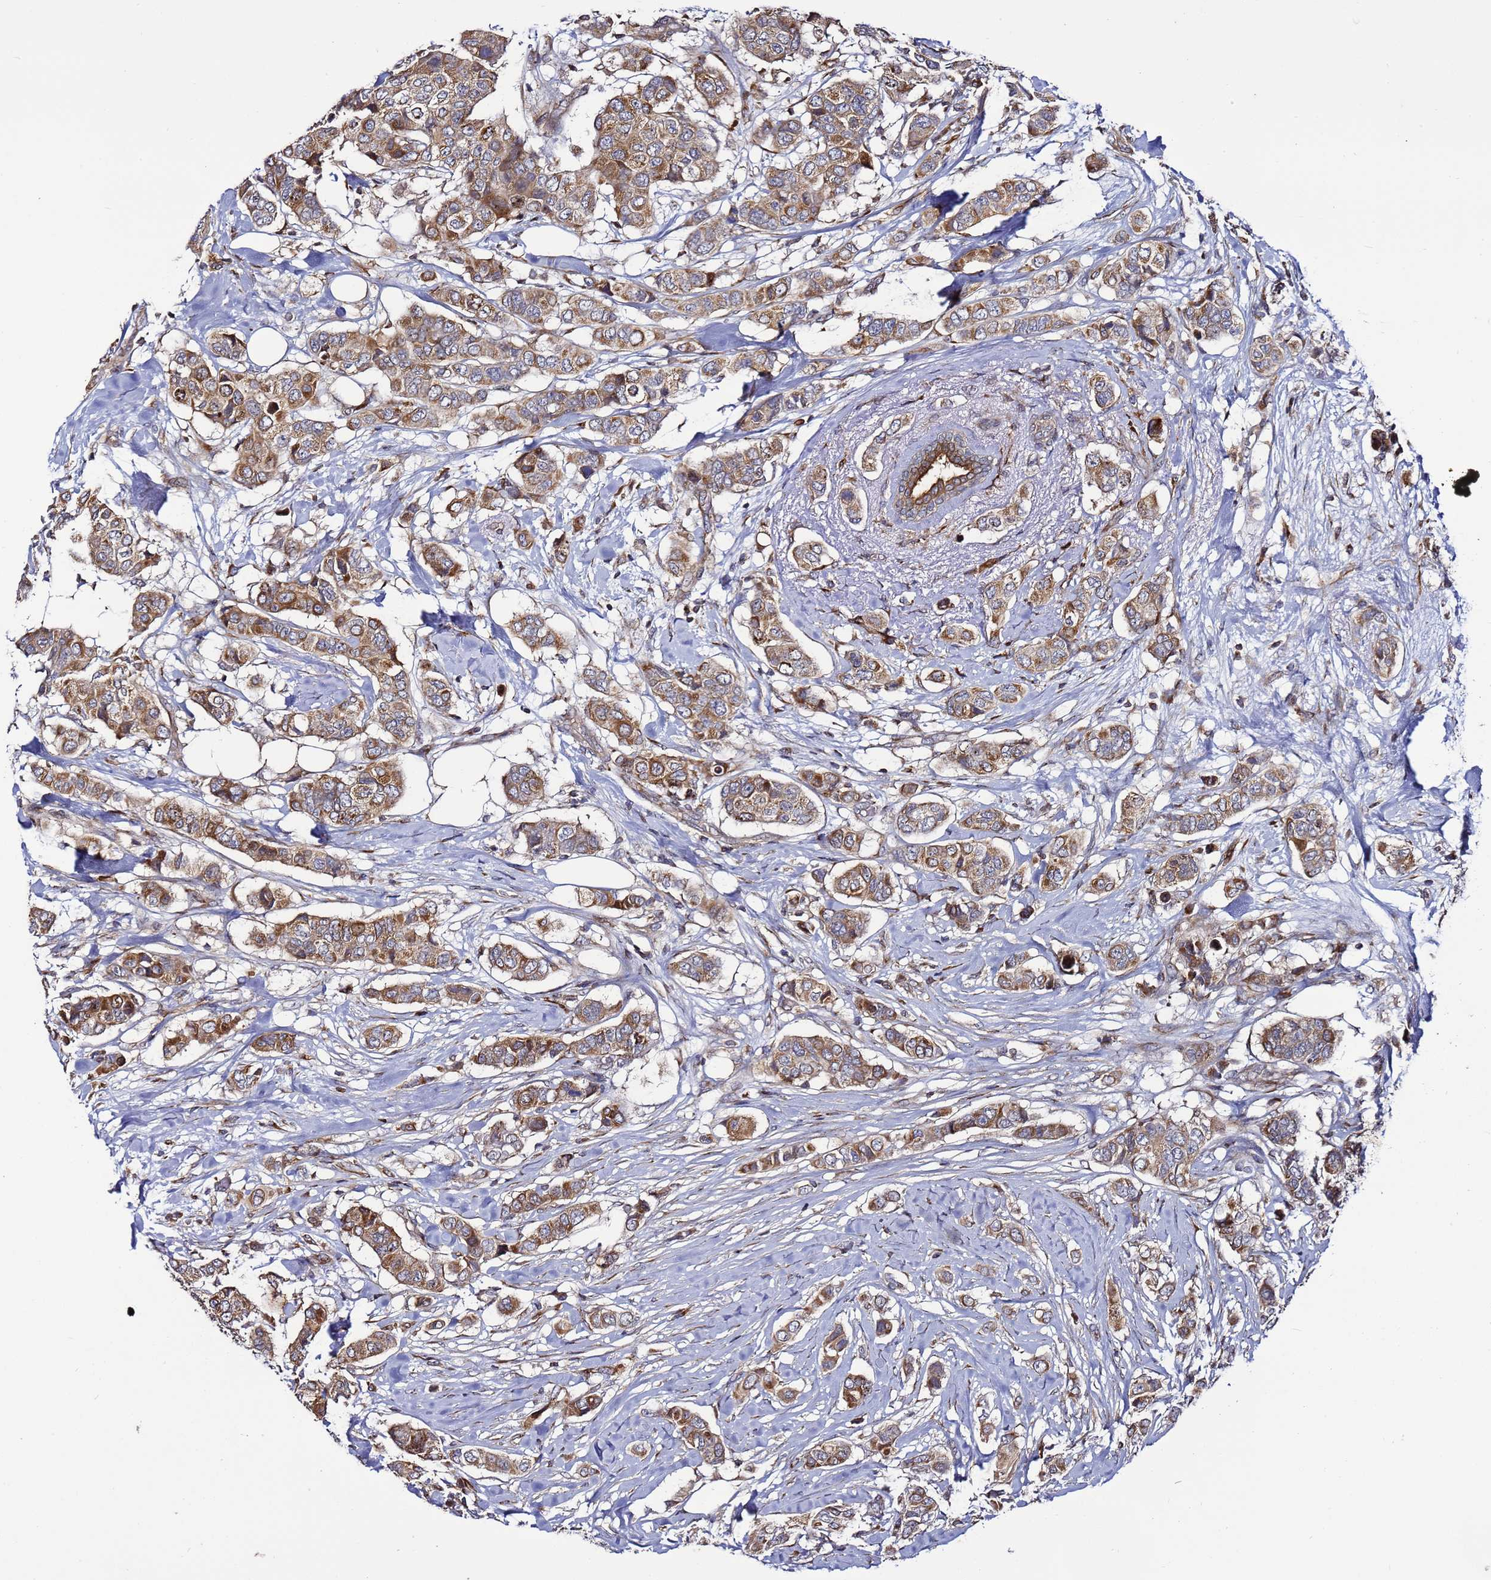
{"staining": {"intensity": "moderate", "quantity": ">75%", "location": "cytoplasmic/membranous"}, "tissue": "breast cancer", "cell_type": "Tumor cells", "image_type": "cancer", "snomed": [{"axis": "morphology", "description": "Lobular carcinoma"}, {"axis": "topography", "description": "Breast"}], "caption": "Breast cancer stained with immunohistochemistry shows moderate cytoplasmic/membranous expression in approximately >75% of tumor cells.", "gene": "TMEM176B", "patient": {"sex": "female", "age": 51}}